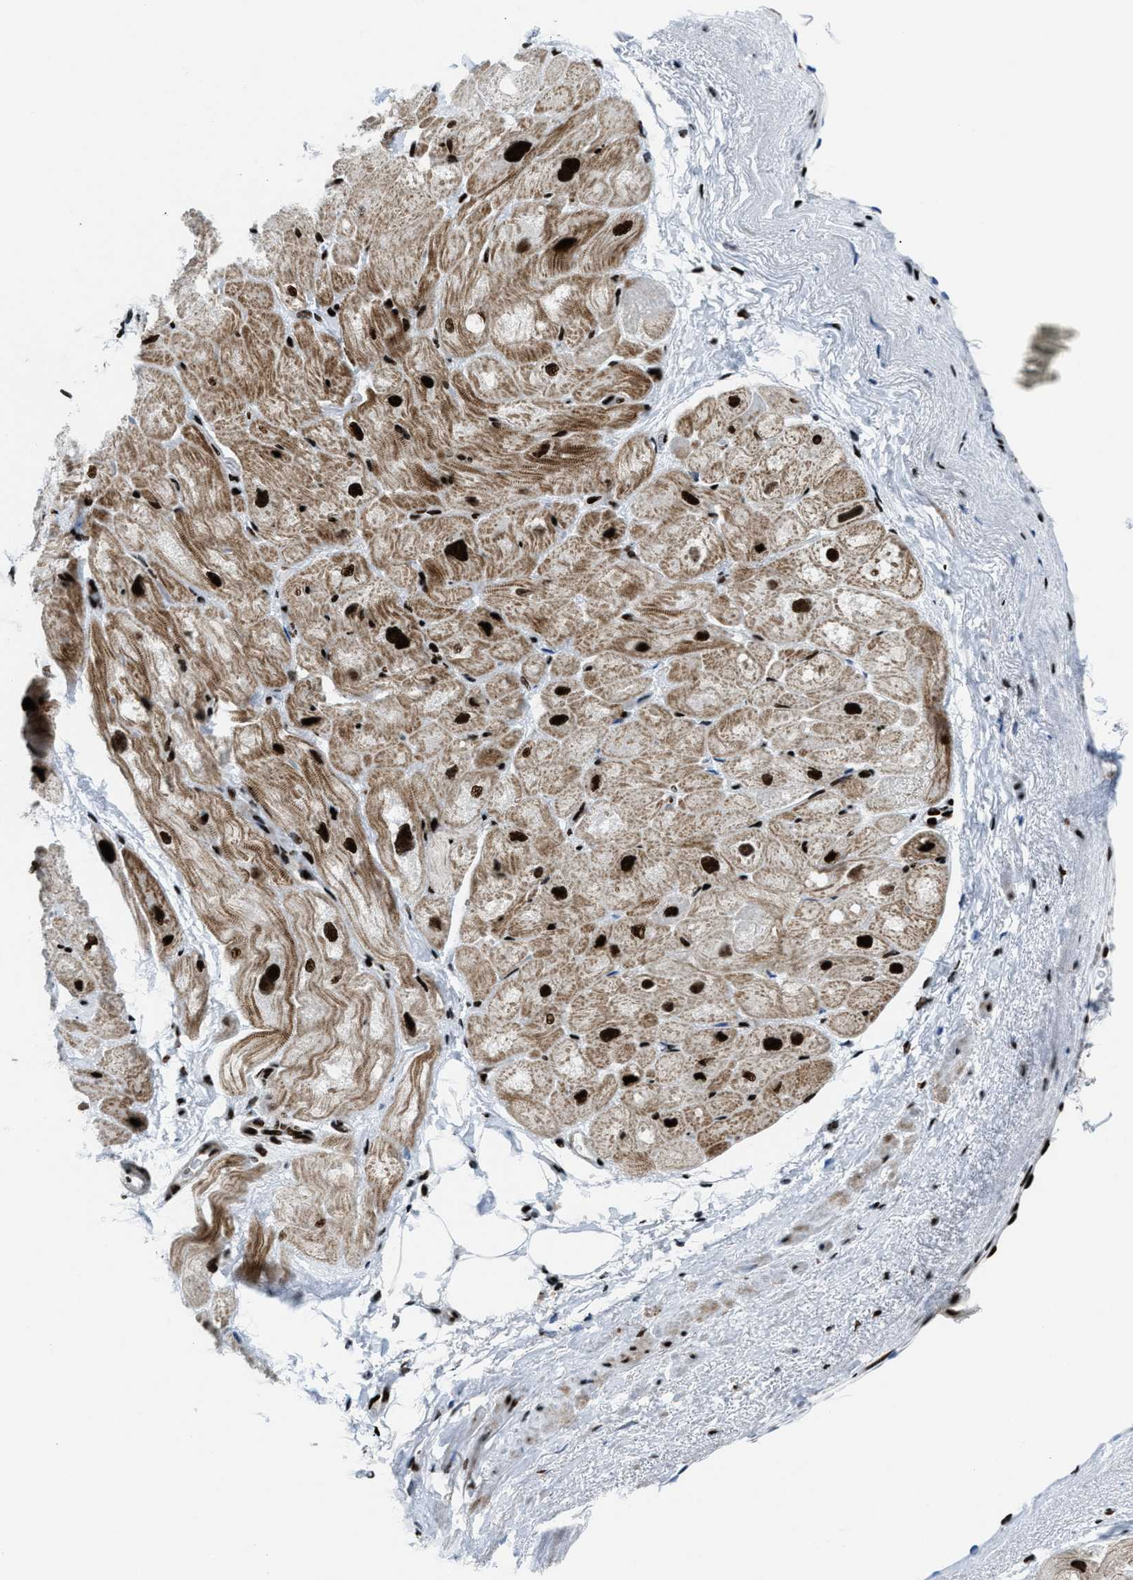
{"staining": {"intensity": "strong", "quantity": "25%-75%", "location": "cytoplasmic/membranous,nuclear"}, "tissue": "heart muscle", "cell_type": "Cardiomyocytes", "image_type": "normal", "snomed": [{"axis": "morphology", "description": "Normal tissue, NOS"}, {"axis": "topography", "description": "Heart"}], "caption": "Protein analysis of unremarkable heart muscle displays strong cytoplasmic/membranous,nuclear staining in about 25%-75% of cardiomyocytes. (DAB IHC with brightfield microscopy, high magnification).", "gene": "NONO", "patient": {"sex": "male", "age": 49}}